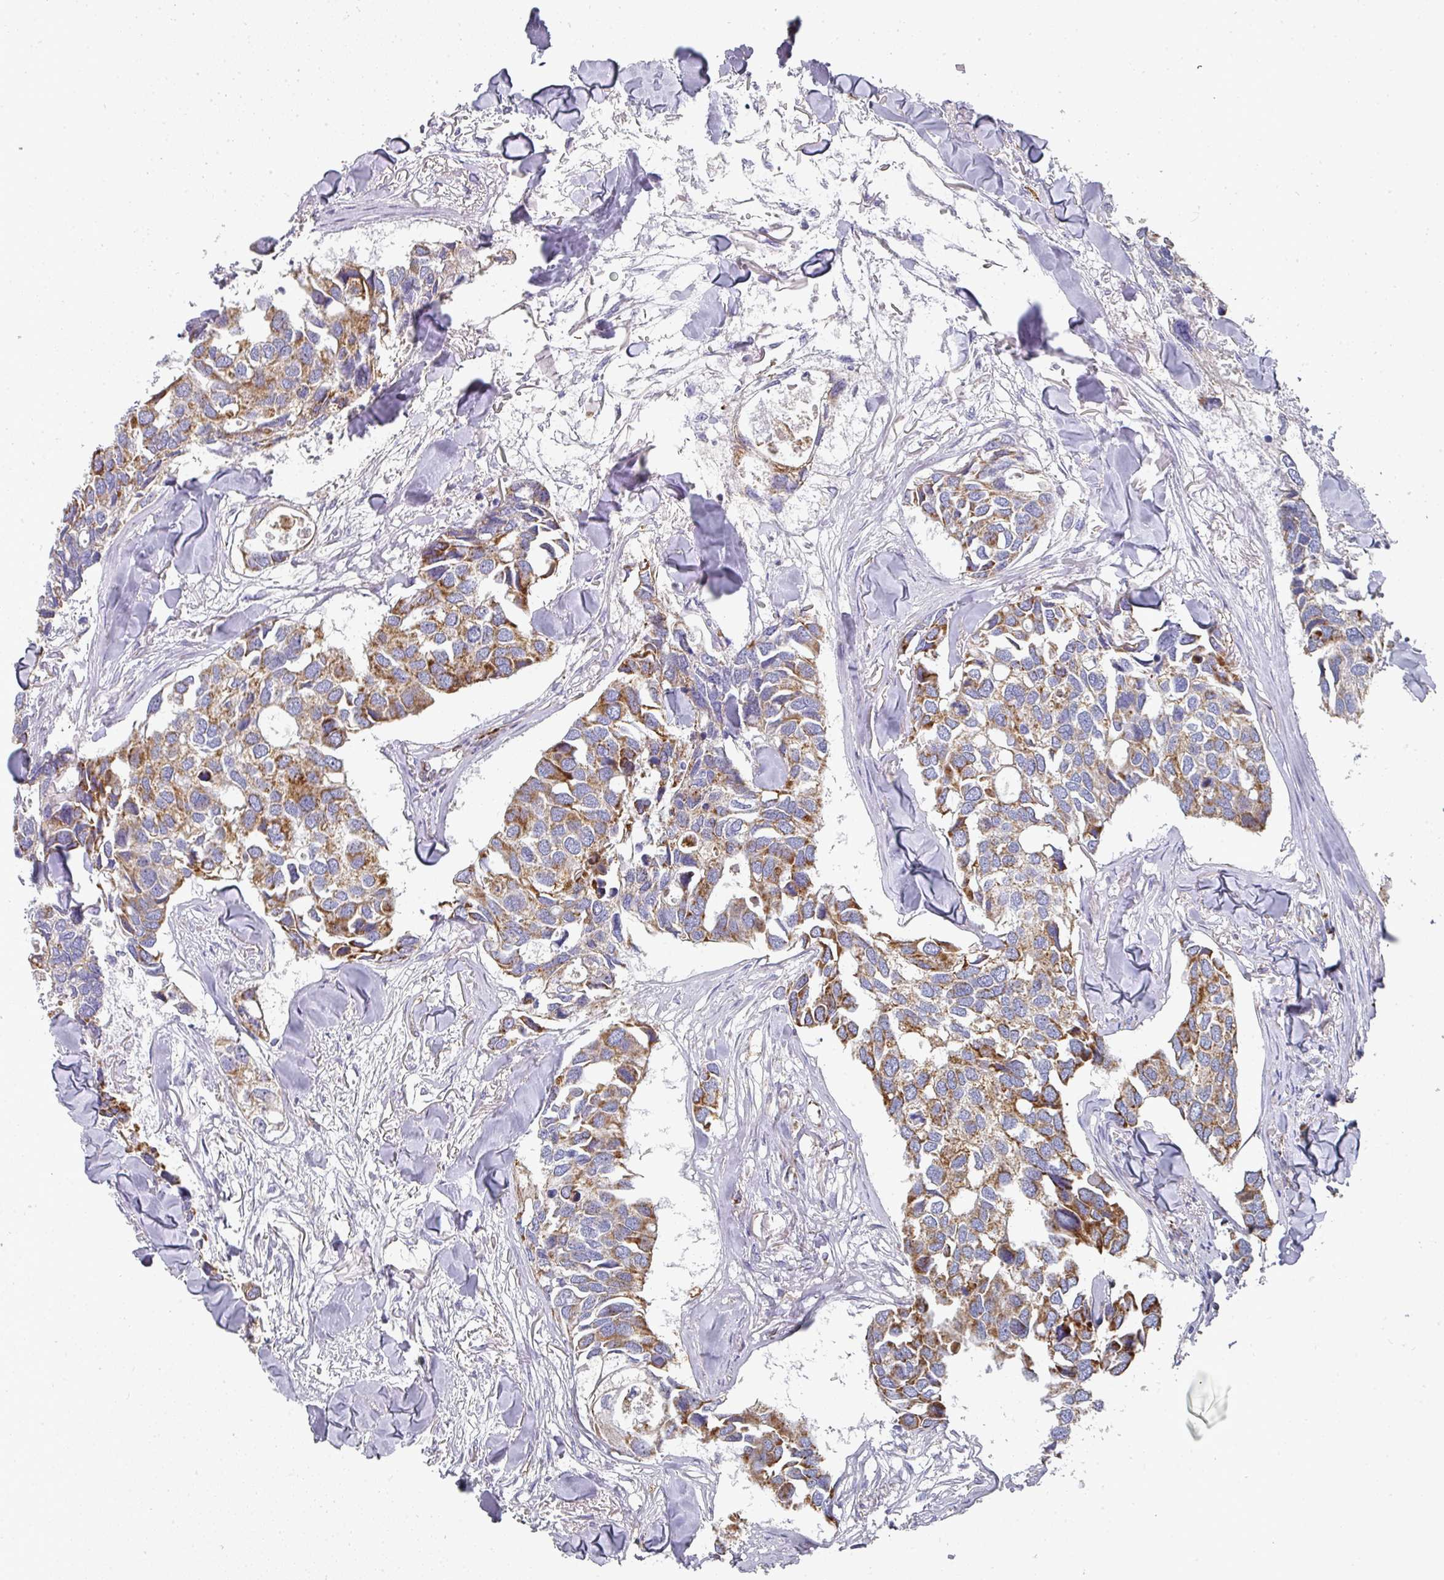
{"staining": {"intensity": "moderate", "quantity": ">75%", "location": "cytoplasmic/membranous"}, "tissue": "breast cancer", "cell_type": "Tumor cells", "image_type": "cancer", "snomed": [{"axis": "morphology", "description": "Duct carcinoma"}, {"axis": "topography", "description": "Breast"}], "caption": "This is a histology image of immunohistochemistry staining of breast cancer (infiltrating ductal carcinoma), which shows moderate staining in the cytoplasmic/membranous of tumor cells.", "gene": "UQCRFS1", "patient": {"sex": "female", "age": 83}}